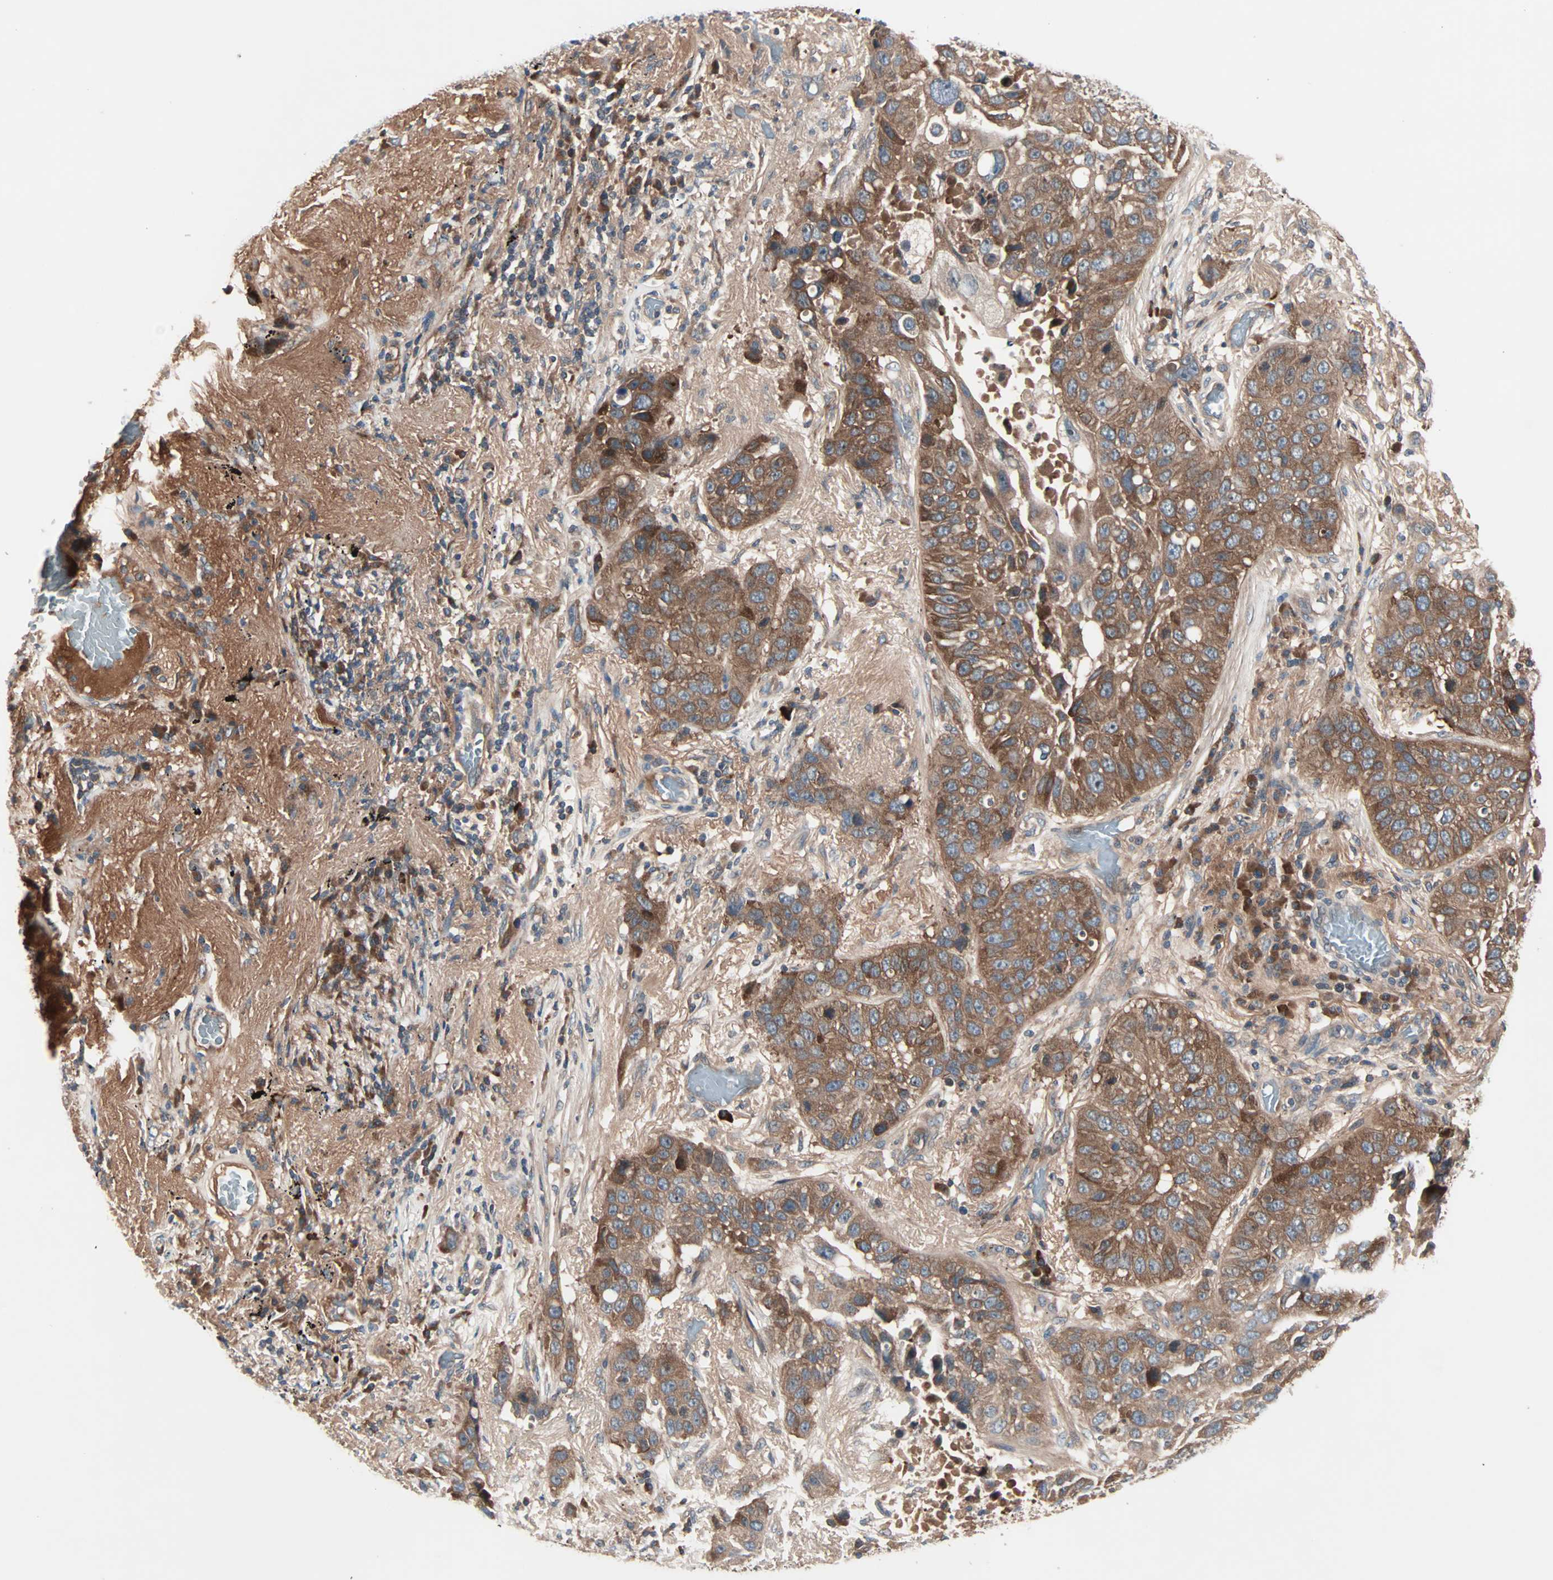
{"staining": {"intensity": "moderate", "quantity": ">75%", "location": "cytoplasmic/membranous"}, "tissue": "lung cancer", "cell_type": "Tumor cells", "image_type": "cancer", "snomed": [{"axis": "morphology", "description": "Squamous cell carcinoma, NOS"}, {"axis": "topography", "description": "Lung"}], "caption": "Moderate cytoplasmic/membranous protein staining is appreciated in approximately >75% of tumor cells in lung cancer. The staining was performed using DAB (3,3'-diaminobenzidine) to visualize the protein expression in brown, while the nuclei were stained in blue with hematoxylin (Magnification: 20x).", "gene": "CAD", "patient": {"sex": "male", "age": 57}}